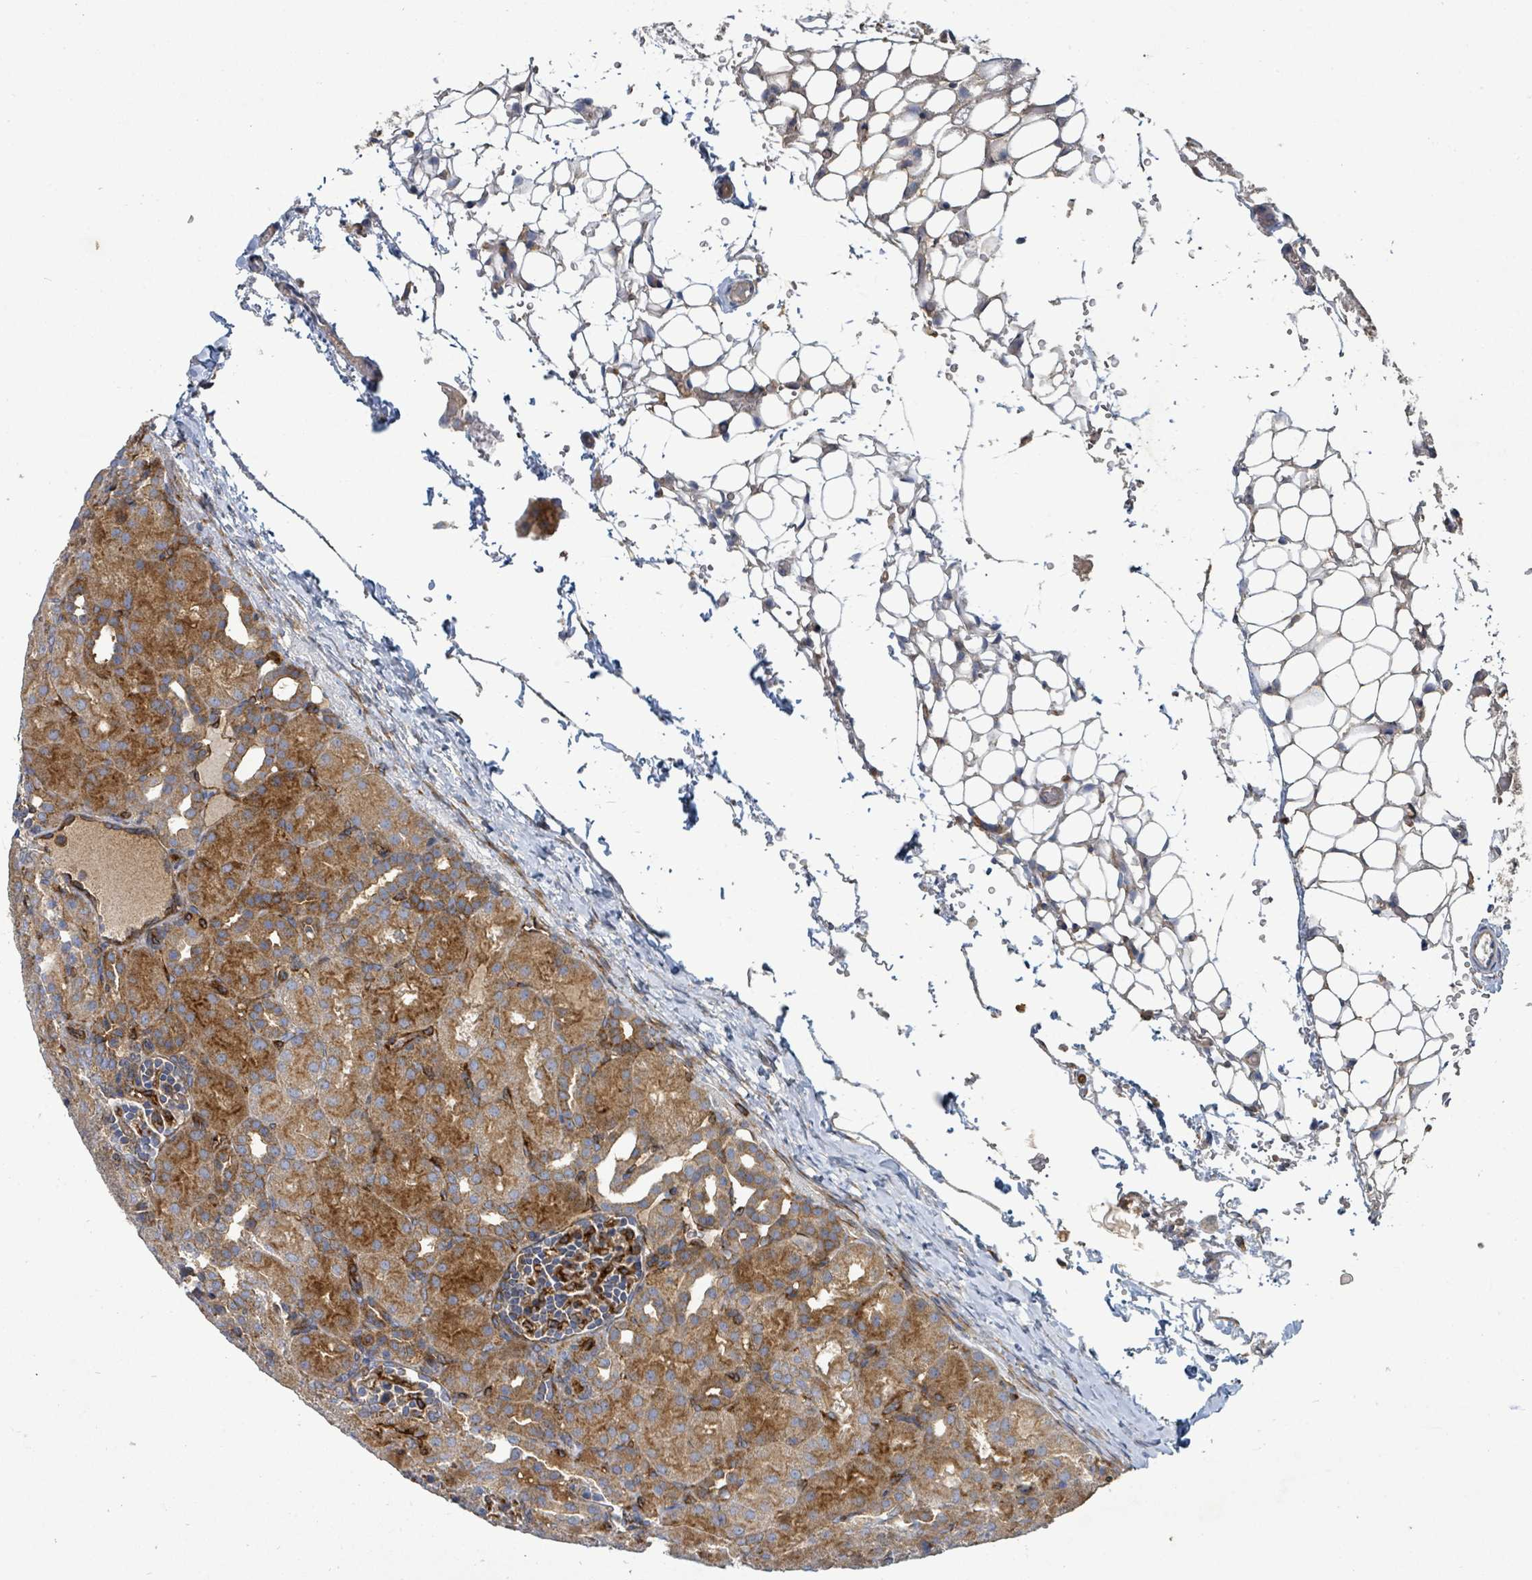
{"staining": {"intensity": "moderate", "quantity": "25%-75%", "location": "cytoplasmic/membranous"}, "tissue": "kidney", "cell_type": "Cells in glomeruli", "image_type": "normal", "snomed": [{"axis": "morphology", "description": "Normal tissue, NOS"}, {"axis": "topography", "description": "Kidney"}], "caption": "DAB (3,3'-diaminobenzidine) immunohistochemical staining of normal kidney shows moderate cytoplasmic/membranous protein positivity in approximately 25%-75% of cells in glomeruli.", "gene": "IFIT1", "patient": {"sex": "male", "age": 1}}